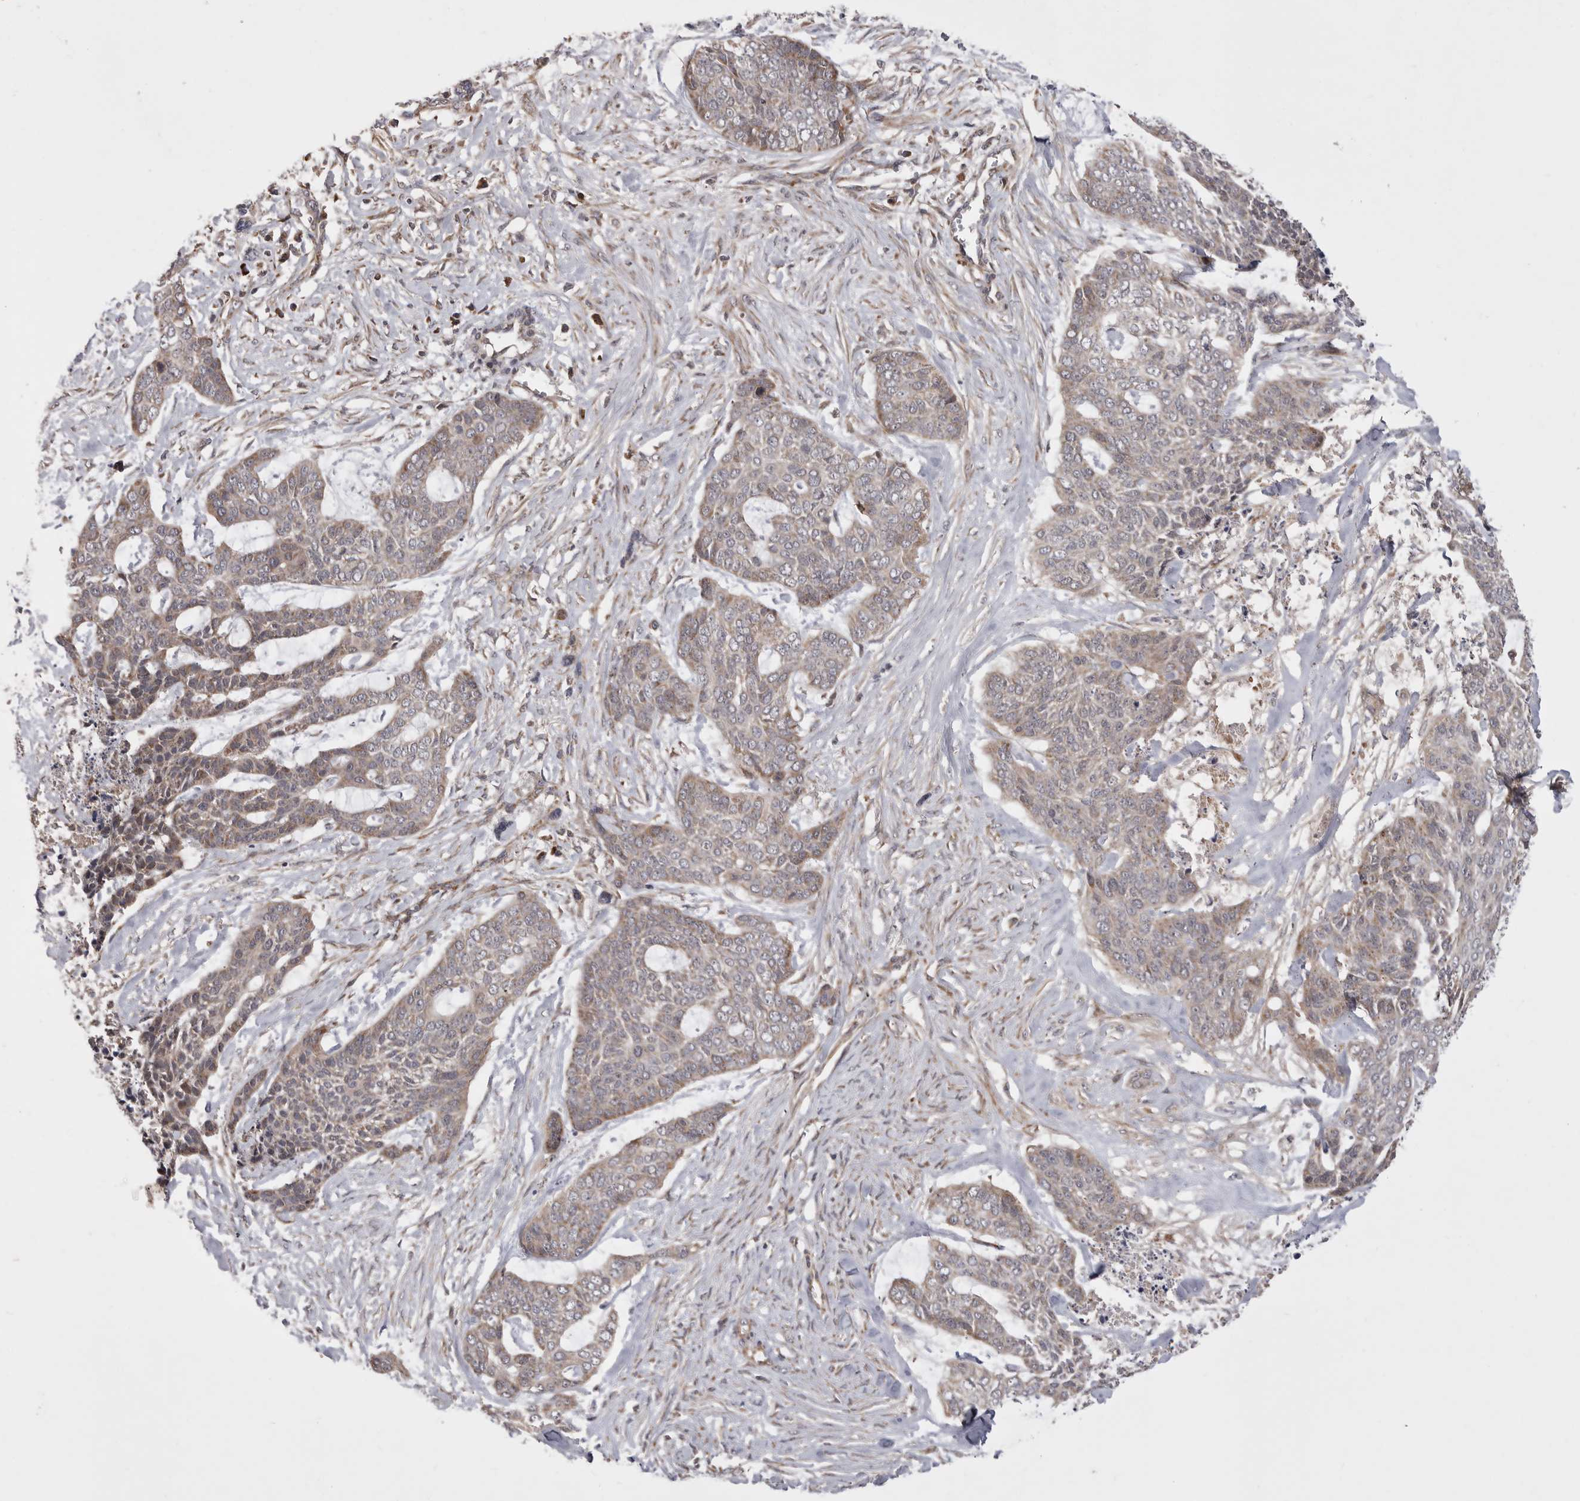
{"staining": {"intensity": "moderate", "quantity": "25%-75%", "location": "cytoplasmic/membranous"}, "tissue": "skin cancer", "cell_type": "Tumor cells", "image_type": "cancer", "snomed": [{"axis": "morphology", "description": "Basal cell carcinoma"}, {"axis": "topography", "description": "Skin"}], "caption": "Protein staining of basal cell carcinoma (skin) tissue displays moderate cytoplasmic/membranous staining in approximately 25%-75% of tumor cells. The staining is performed using DAB brown chromogen to label protein expression. The nuclei are counter-stained blue using hematoxylin.", "gene": "KYAT3", "patient": {"sex": "female", "age": 64}}